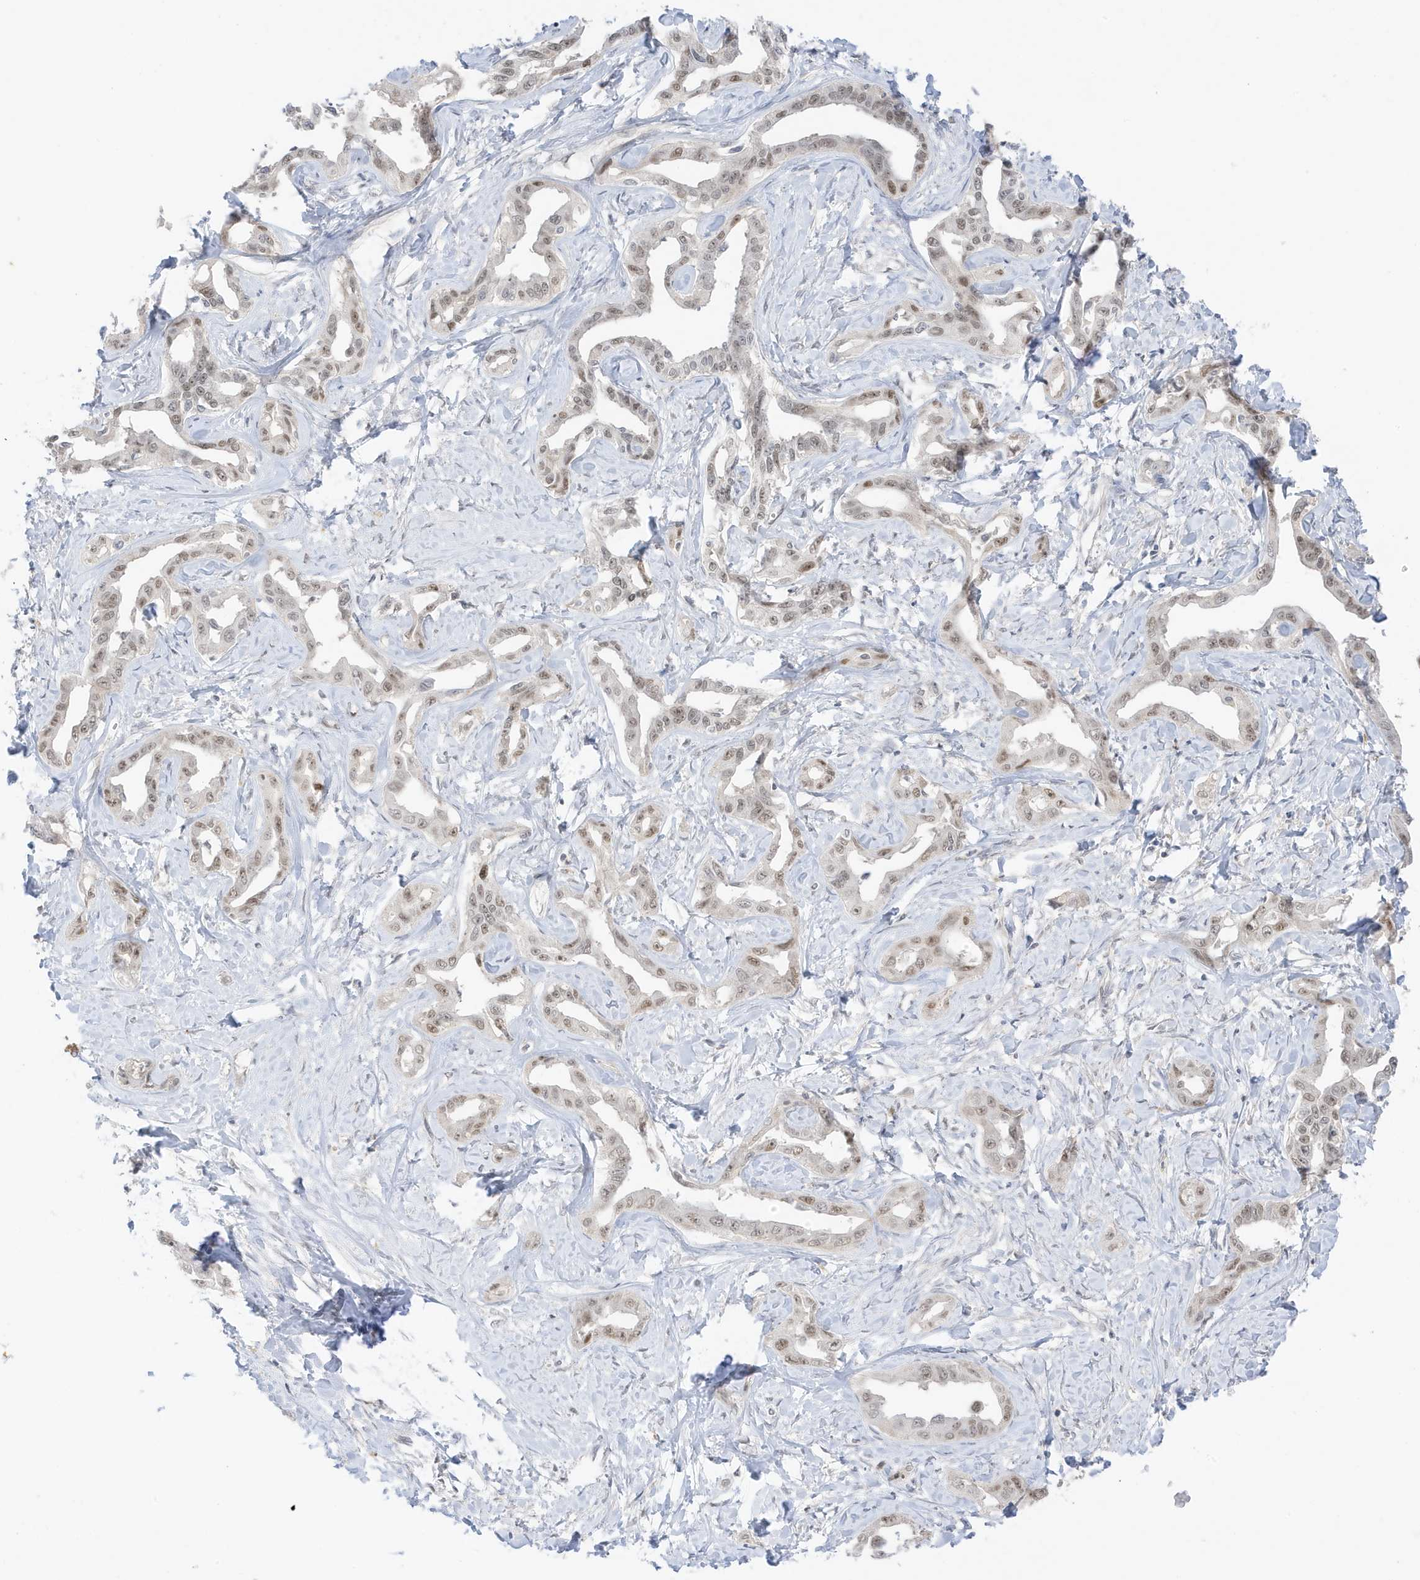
{"staining": {"intensity": "weak", "quantity": "25%-75%", "location": "nuclear"}, "tissue": "liver cancer", "cell_type": "Tumor cells", "image_type": "cancer", "snomed": [{"axis": "morphology", "description": "Cholangiocarcinoma"}, {"axis": "topography", "description": "Liver"}], "caption": "A low amount of weak nuclear staining is present in approximately 25%-75% of tumor cells in cholangiocarcinoma (liver) tissue.", "gene": "MSL3", "patient": {"sex": "male", "age": 59}}